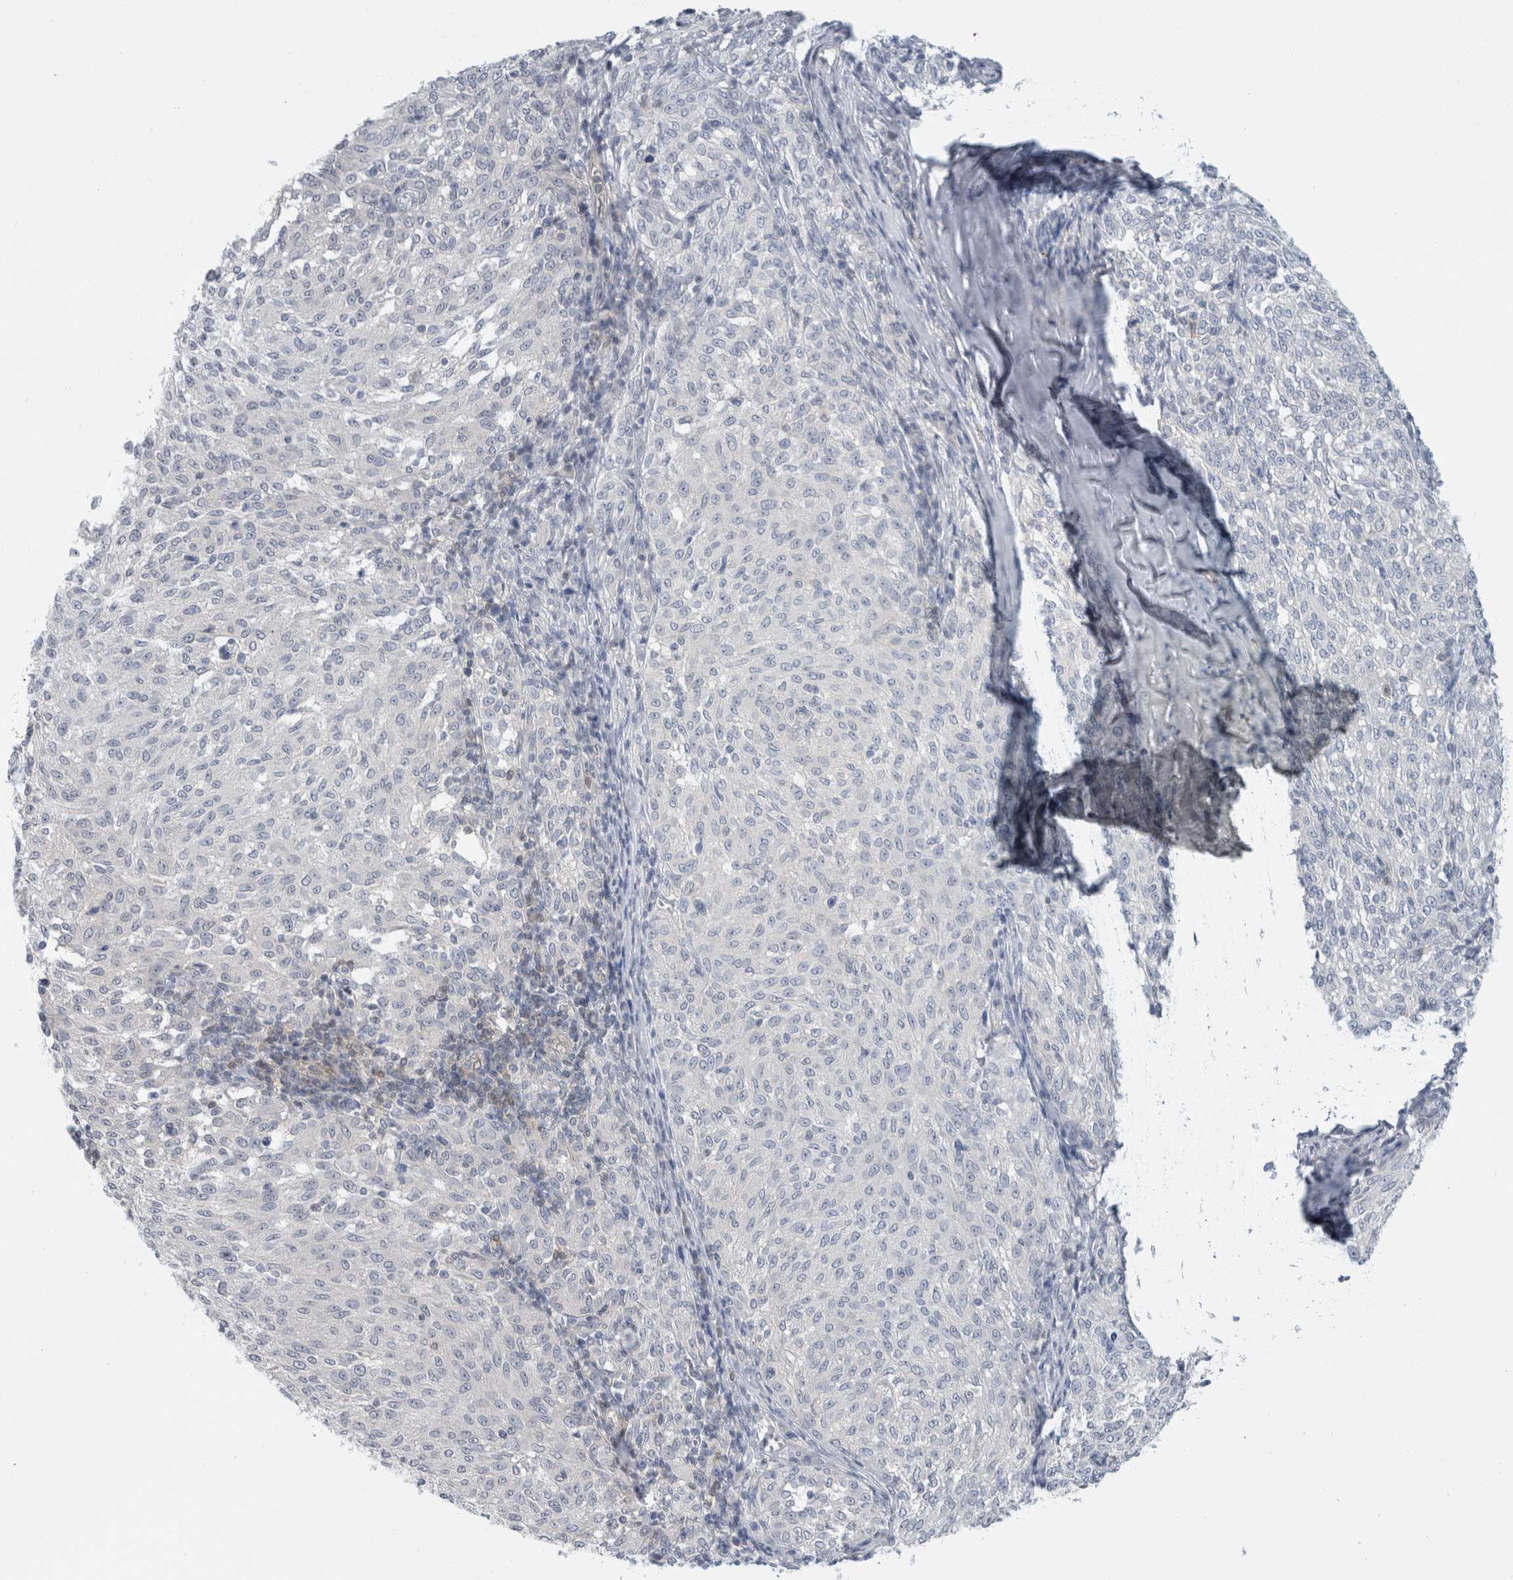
{"staining": {"intensity": "negative", "quantity": "none", "location": "none"}, "tissue": "melanoma", "cell_type": "Tumor cells", "image_type": "cancer", "snomed": [{"axis": "morphology", "description": "Malignant melanoma, NOS"}, {"axis": "topography", "description": "Skin"}], "caption": "DAB immunohistochemical staining of melanoma displays no significant expression in tumor cells. The staining is performed using DAB brown chromogen with nuclei counter-stained in using hematoxylin.", "gene": "CASP6", "patient": {"sex": "female", "age": 72}}